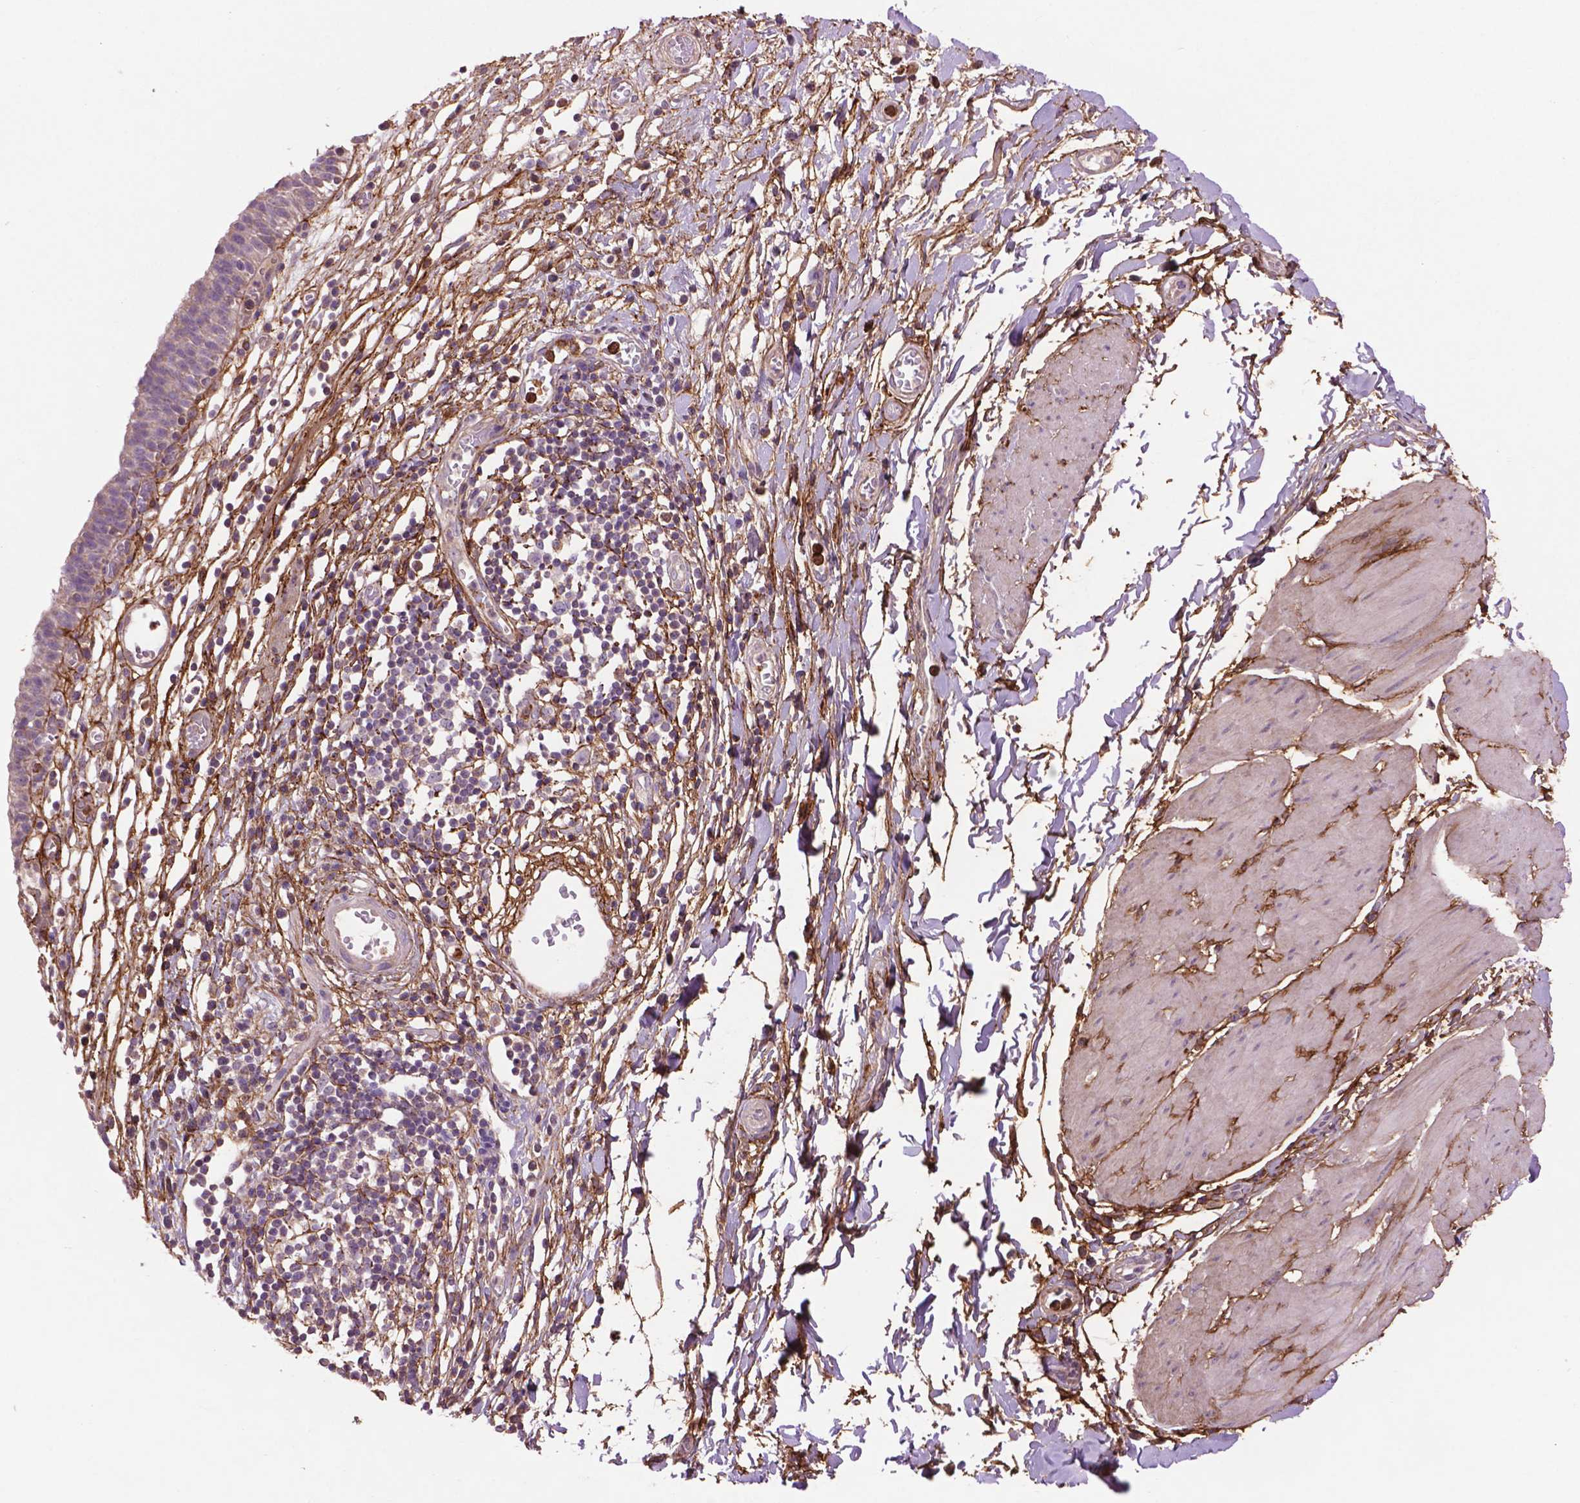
{"staining": {"intensity": "negative", "quantity": "none", "location": "none"}, "tissue": "urinary bladder", "cell_type": "Urothelial cells", "image_type": "normal", "snomed": [{"axis": "morphology", "description": "Normal tissue, NOS"}, {"axis": "topography", "description": "Urinary bladder"}], "caption": "Urothelial cells are negative for brown protein staining in unremarkable urinary bladder.", "gene": "LRRC3C", "patient": {"sex": "male", "age": 64}}